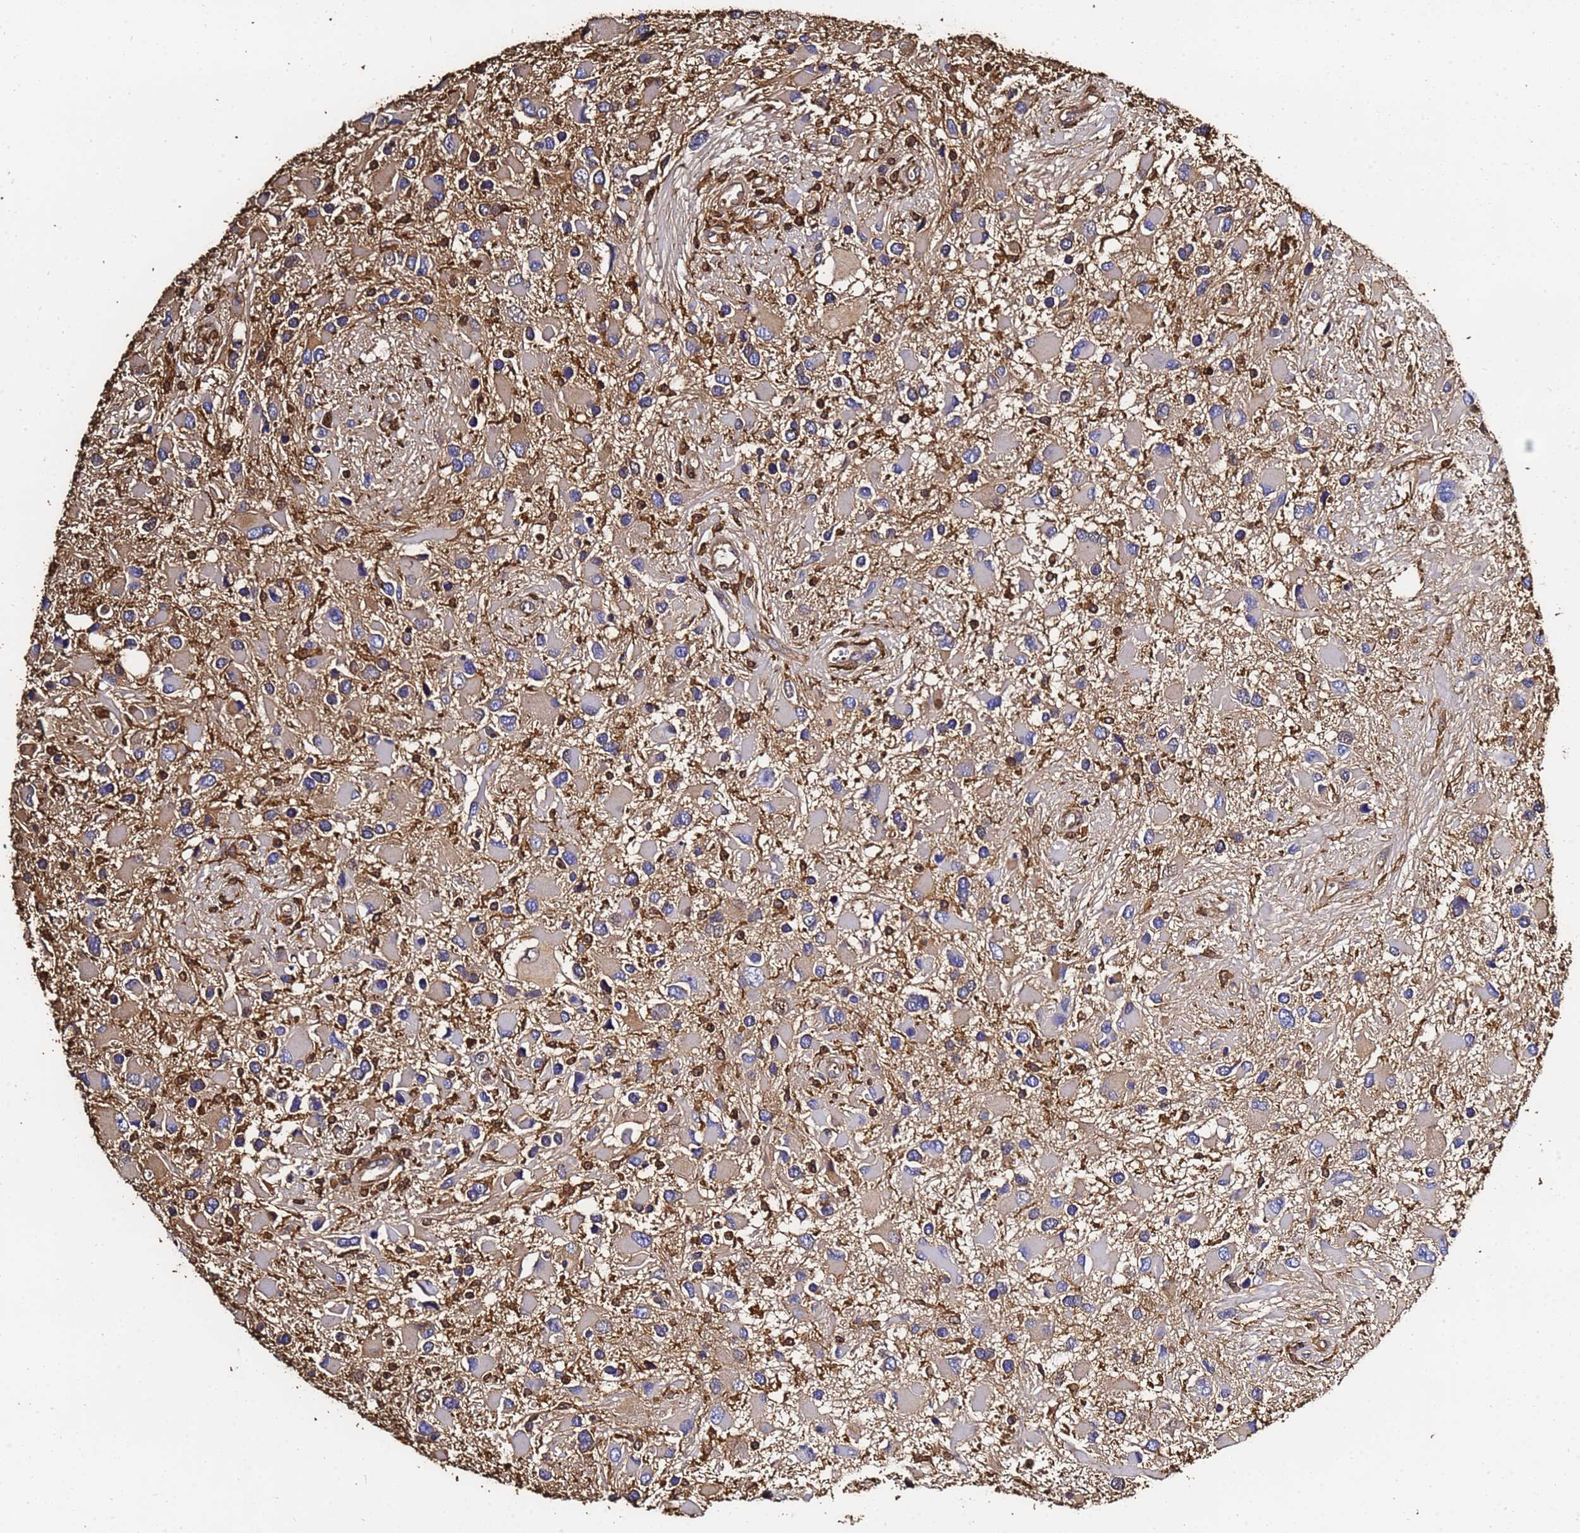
{"staining": {"intensity": "weak", "quantity": "<25%", "location": "cytoplasmic/membranous"}, "tissue": "glioma", "cell_type": "Tumor cells", "image_type": "cancer", "snomed": [{"axis": "morphology", "description": "Glioma, malignant, High grade"}, {"axis": "topography", "description": "Brain"}], "caption": "An immunohistochemistry (IHC) photomicrograph of malignant high-grade glioma is shown. There is no staining in tumor cells of malignant high-grade glioma.", "gene": "ACTB", "patient": {"sex": "male", "age": 53}}